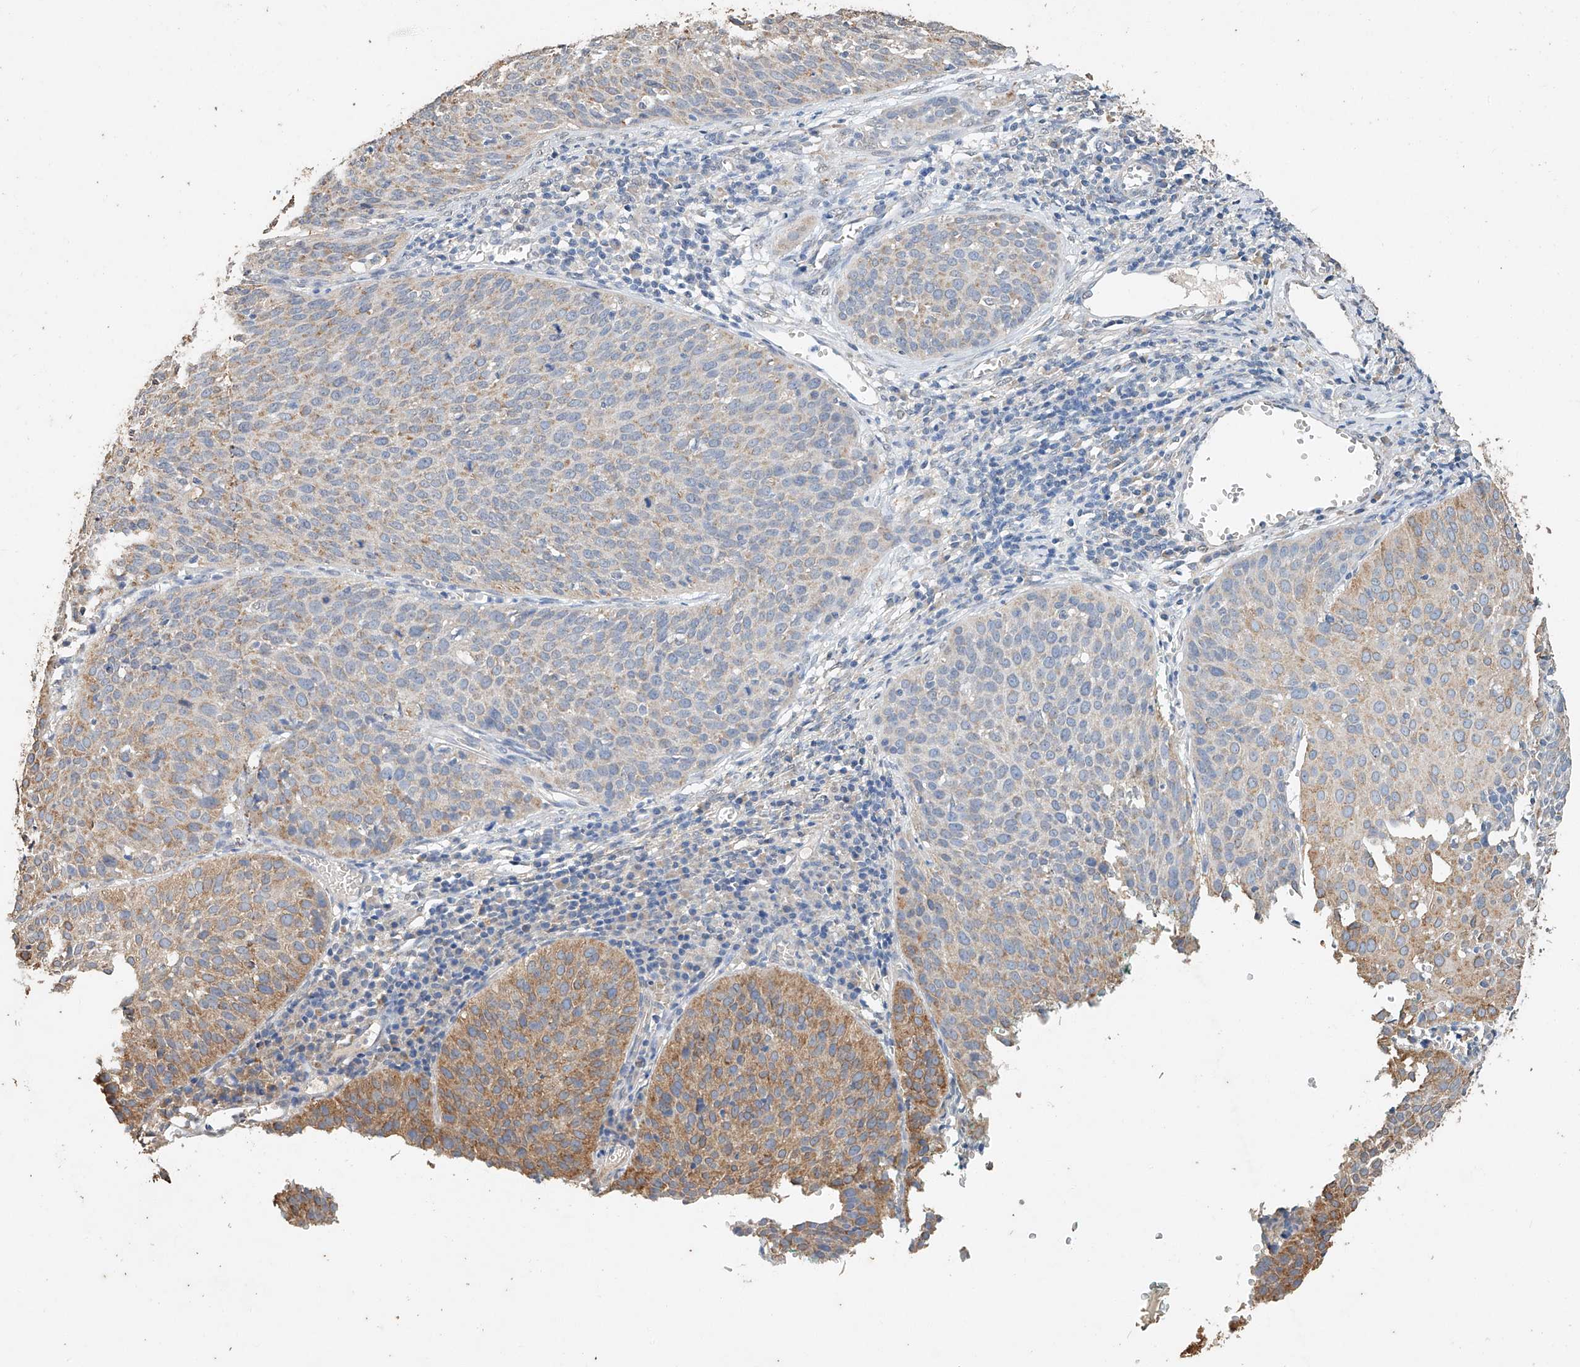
{"staining": {"intensity": "moderate", "quantity": "<25%", "location": "cytoplasmic/membranous"}, "tissue": "cervical cancer", "cell_type": "Tumor cells", "image_type": "cancer", "snomed": [{"axis": "morphology", "description": "Squamous cell carcinoma, NOS"}, {"axis": "topography", "description": "Cervix"}], "caption": "Cervical cancer was stained to show a protein in brown. There is low levels of moderate cytoplasmic/membranous positivity in about <25% of tumor cells. Using DAB (3,3'-diaminobenzidine) (brown) and hematoxylin (blue) stains, captured at high magnification using brightfield microscopy.", "gene": "CERS4", "patient": {"sex": "female", "age": 38}}